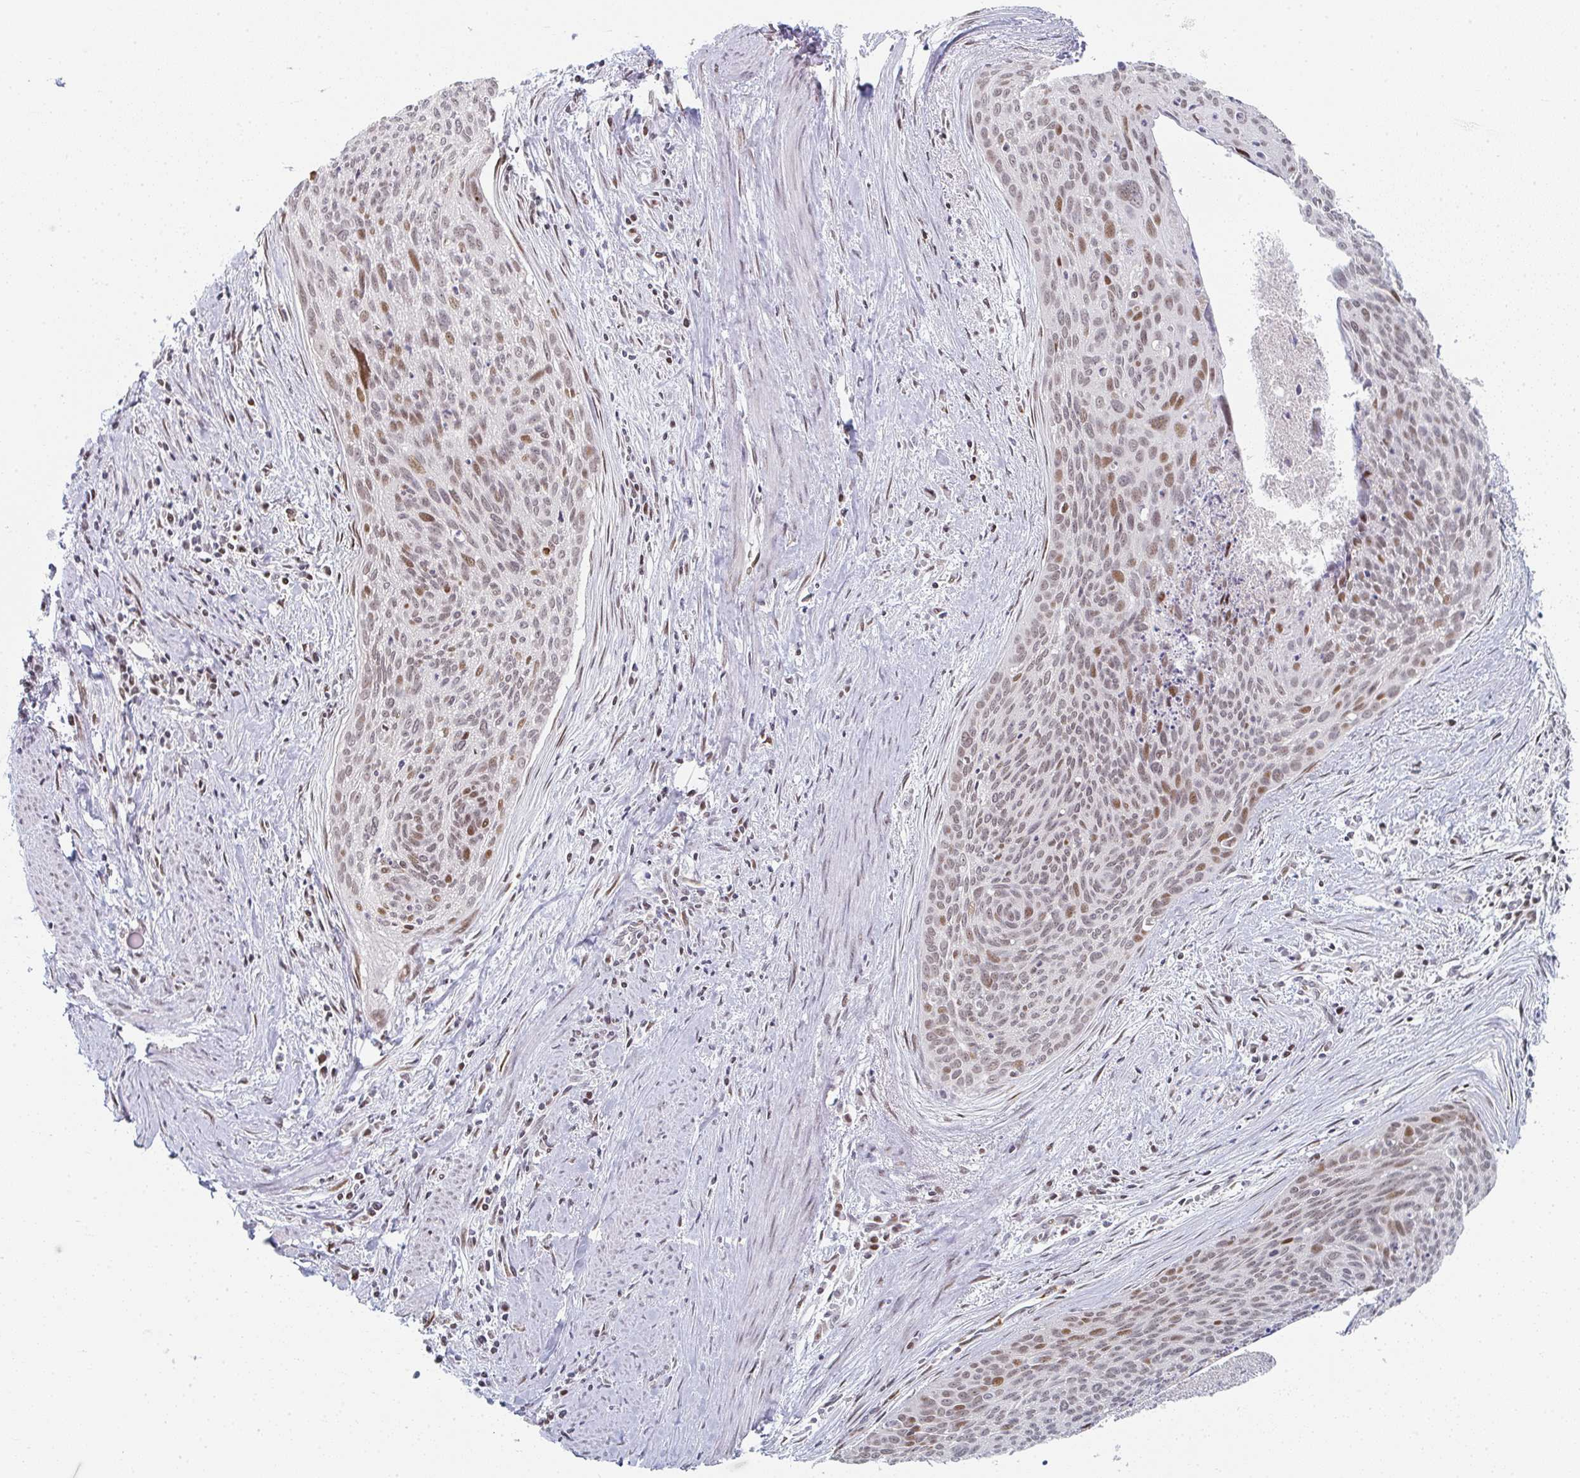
{"staining": {"intensity": "weak", "quantity": ">75%", "location": "nuclear"}, "tissue": "cervical cancer", "cell_type": "Tumor cells", "image_type": "cancer", "snomed": [{"axis": "morphology", "description": "Squamous cell carcinoma, NOS"}, {"axis": "topography", "description": "Cervix"}], "caption": "The histopathology image displays immunohistochemical staining of cervical cancer (squamous cell carcinoma). There is weak nuclear expression is present in approximately >75% of tumor cells.", "gene": "LIN54", "patient": {"sex": "female", "age": 55}}